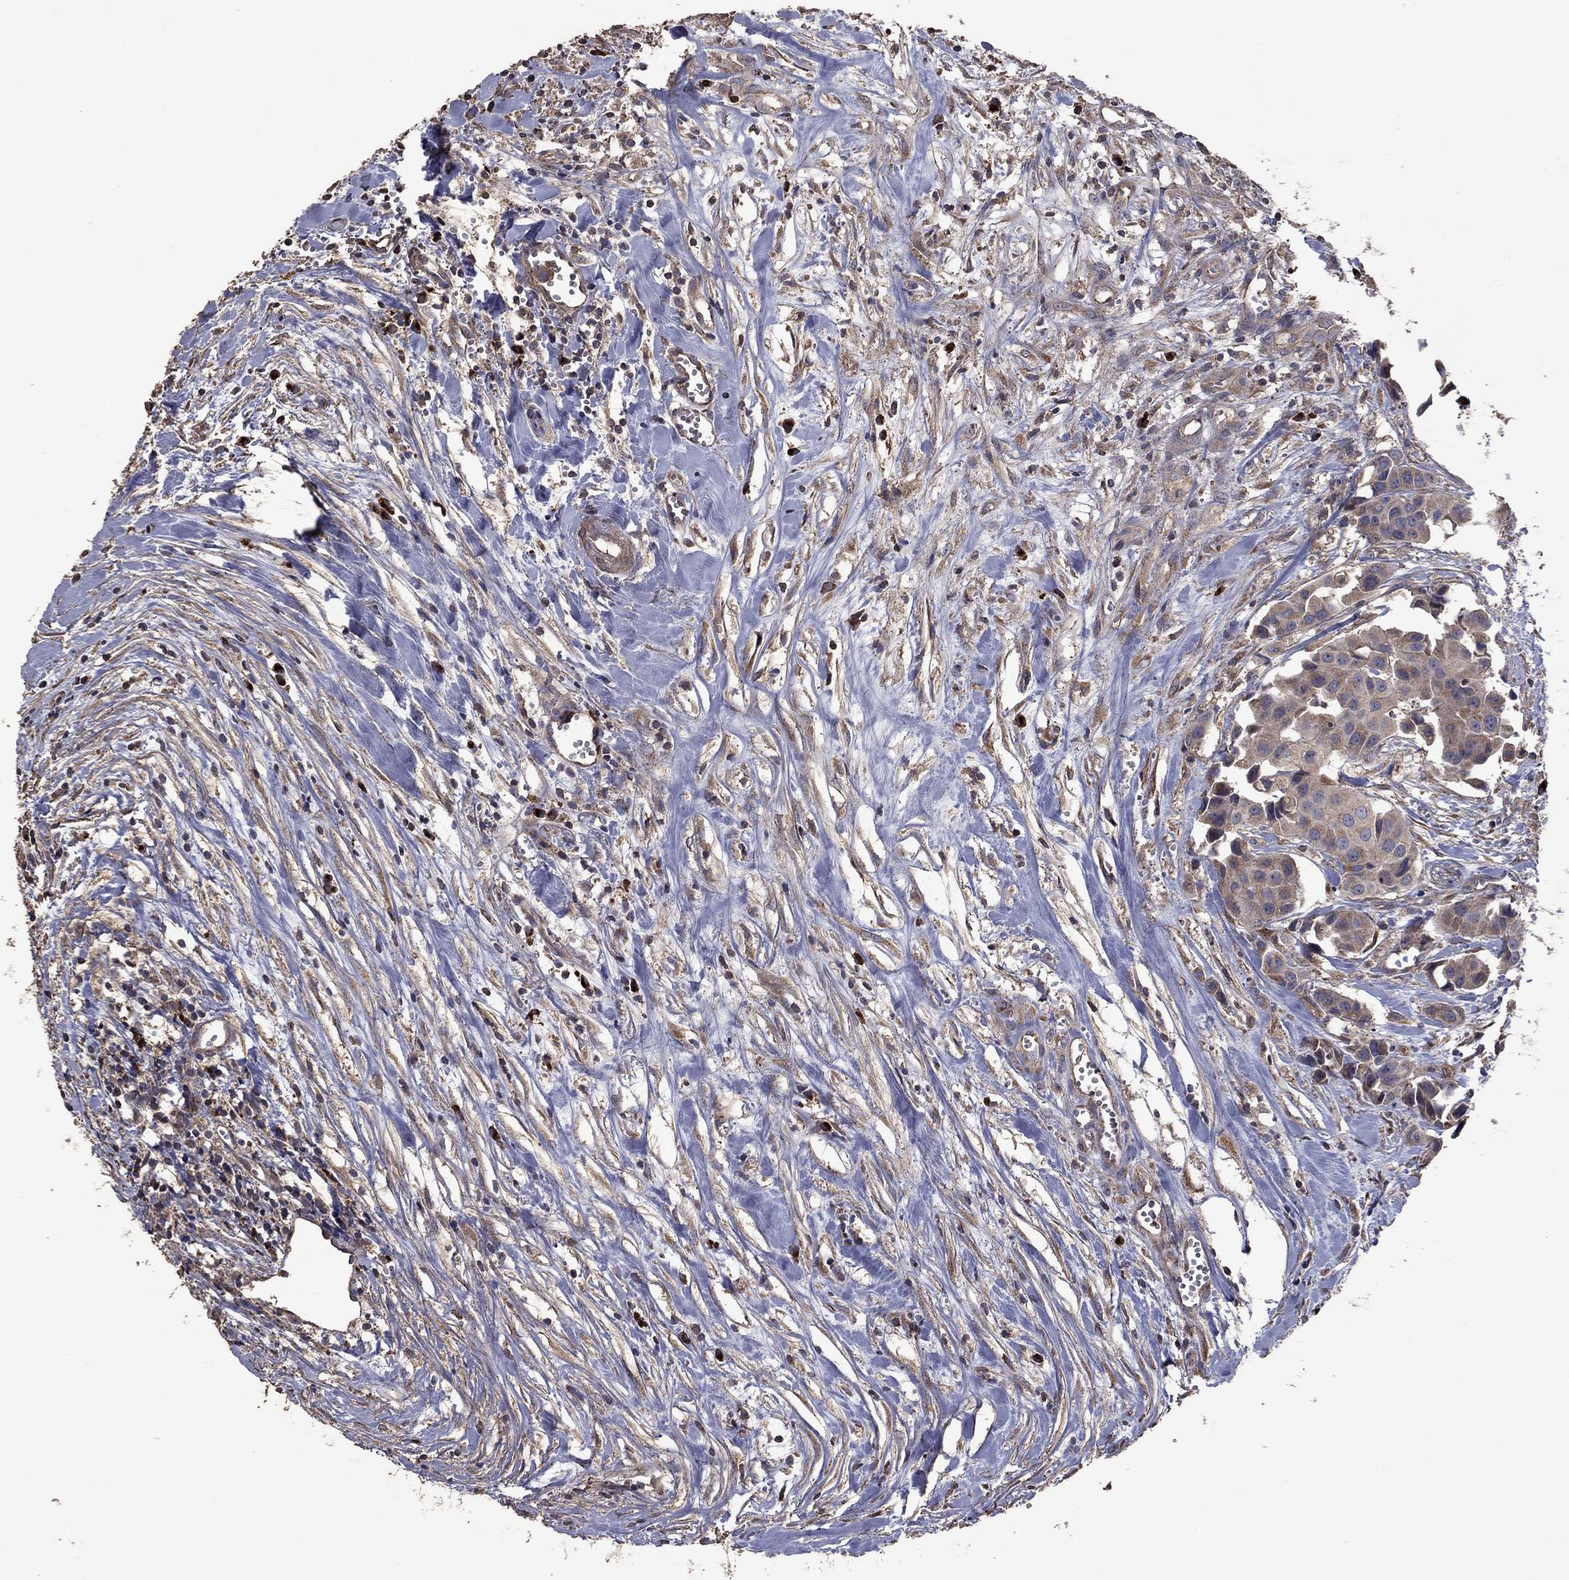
{"staining": {"intensity": "weak", "quantity": "25%-75%", "location": "cytoplasmic/membranous"}, "tissue": "head and neck cancer", "cell_type": "Tumor cells", "image_type": "cancer", "snomed": [{"axis": "morphology", "description": "Adenocarcinoma, NOS"}, {"axis": "topography", "description": "Head-Neck"}], "caption": "High-power microscopy captured an immunohistochemistry (IHC) photomicrograph of adenocarcinoma (head and neck), revealing weak cytoplasmic/membranous staining in approximately 25%-75% of tumor cells.", "gene": "FLT4", "patient": {"sex": "male", "age": 76}}